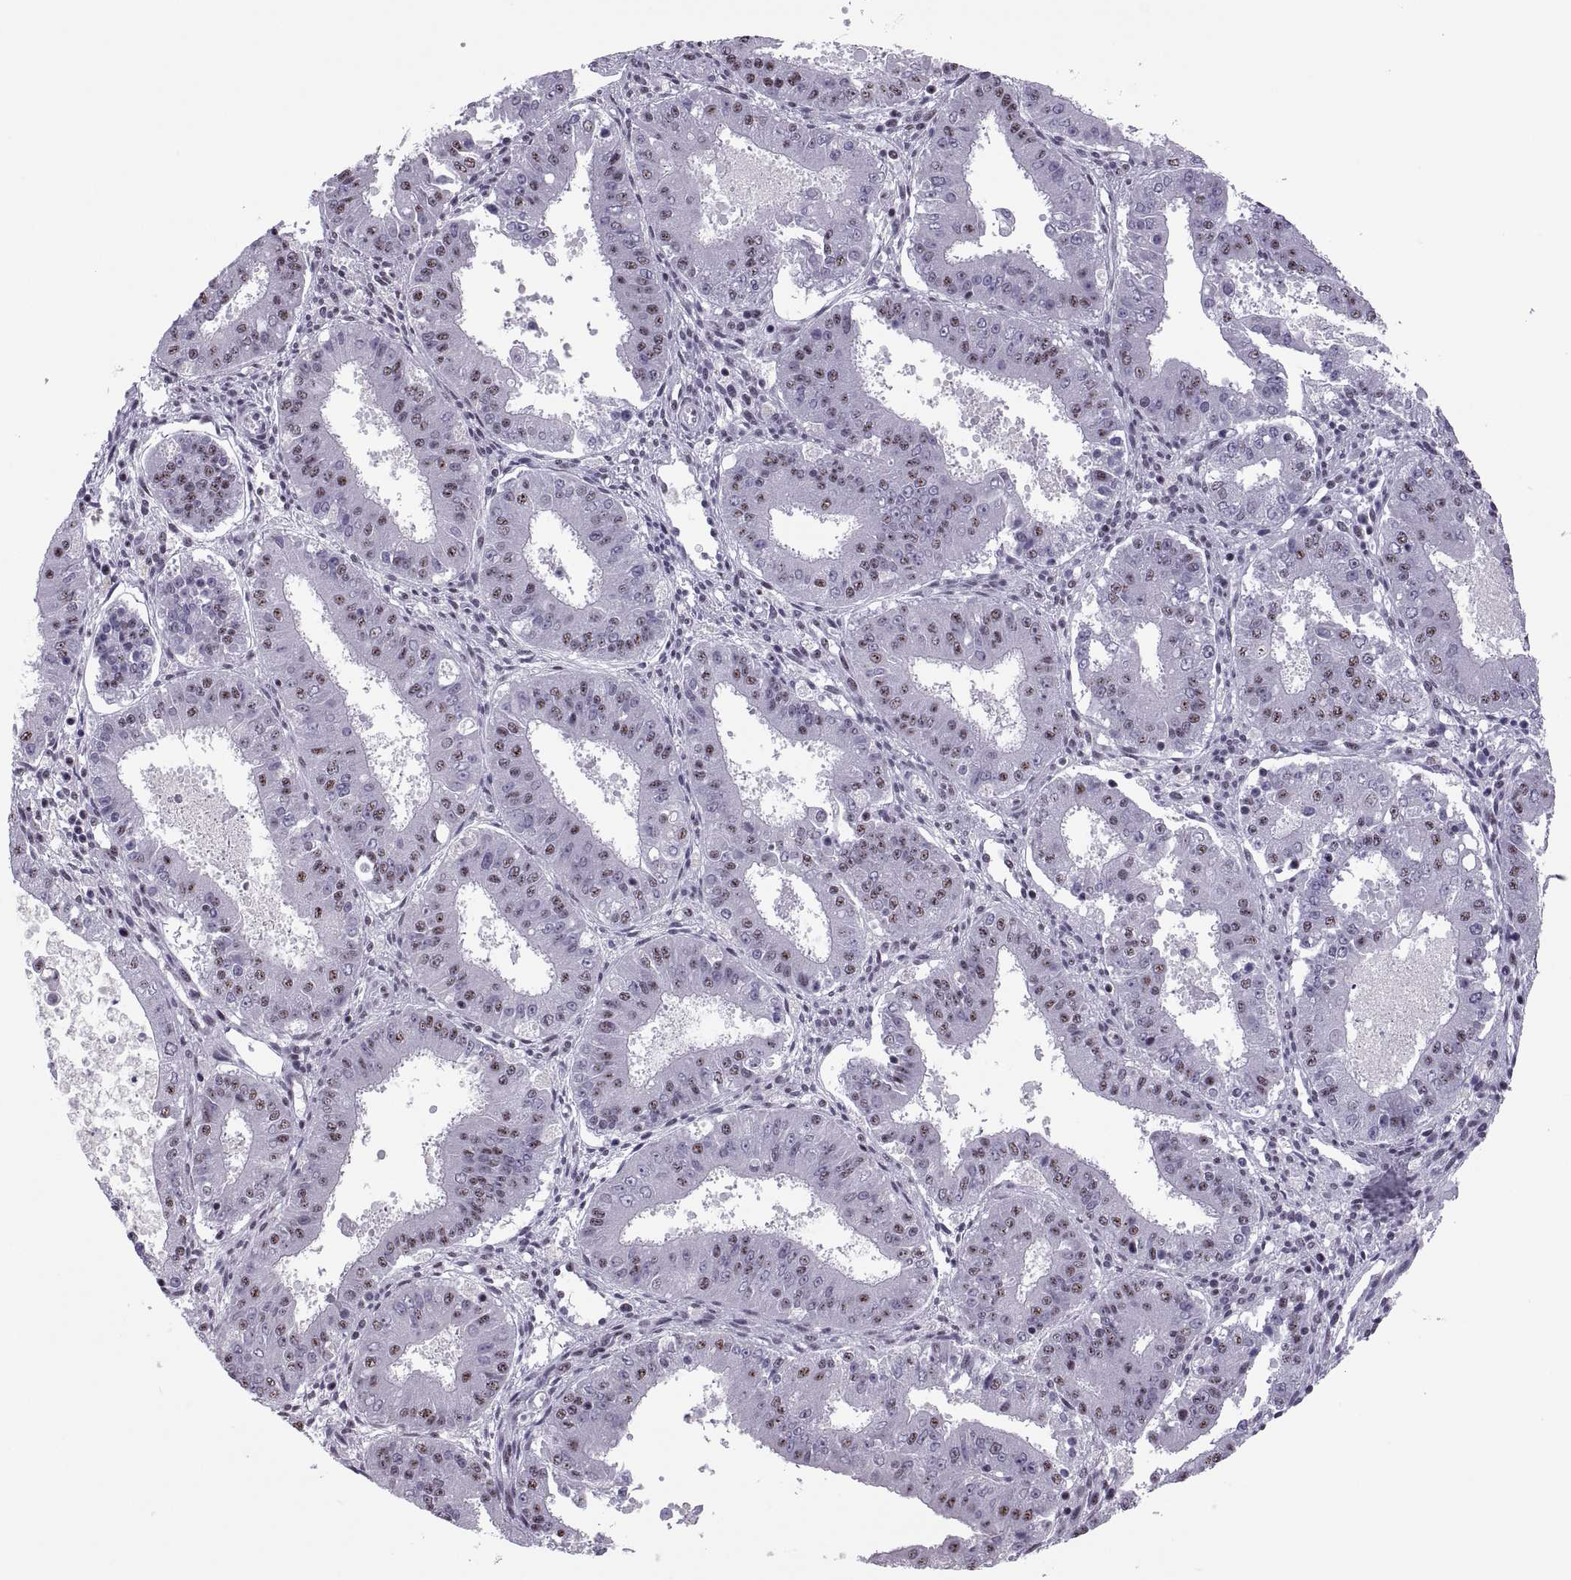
{"staining": {"intensity": "weak", "quantity": "25%-75%", "location": "nuclear"}, "tissue": "ovarian cancer", "cell_type": "Tumor cells", "image_type": "cancer", "snomed": [{"axis": "morphology", "description": "Carcinoma, endometroid"}, {"axis": "topography", "description": "Ovary"}], "caption": "Protein expression analysis of human ovarian endometroid carcinoma reveals weak nuclear expression in approximately 25%-75% of tumor cells.", "gene": "MAGEA4", "patient": {"sex": "female", "age": 42}}